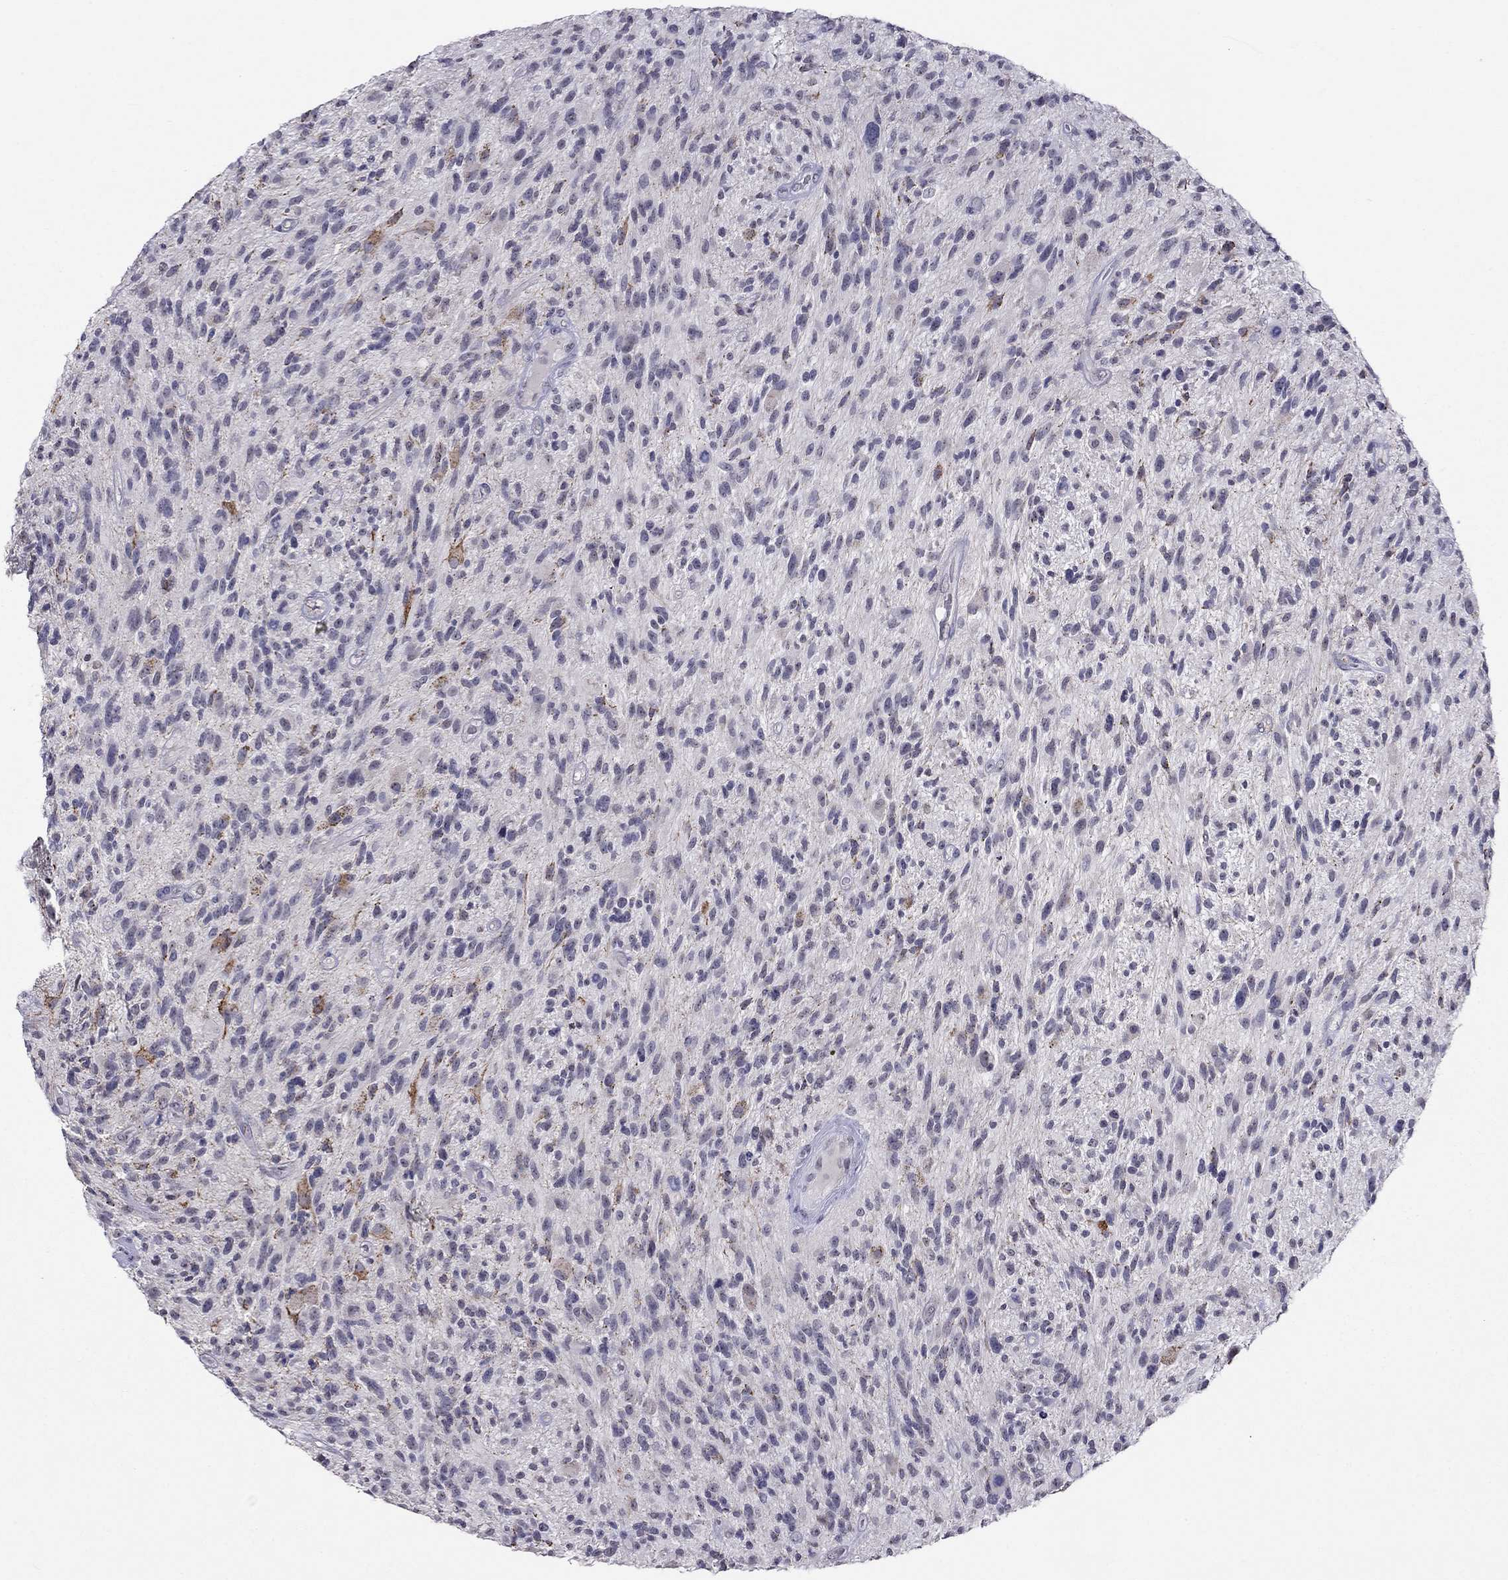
{"staining": {"intensity": "negative", "quantity": "none", "location": "none"}, "tissue": "glioma", "cell_type": "Tumor cells", "image_type": "cancer", "snomed": [{"axis": "morphology", "description": "Glioma, malignant, High grade"}, {"axis": "topography", "description": "Brain"}], "caption": "Immunohistochemistry image of neoplastic tissue: glioma stained with DAB displays no significant protein expression in tumor cells.", "gene": "MYO3B", "patient": {"sex": "male", "age": 47}}